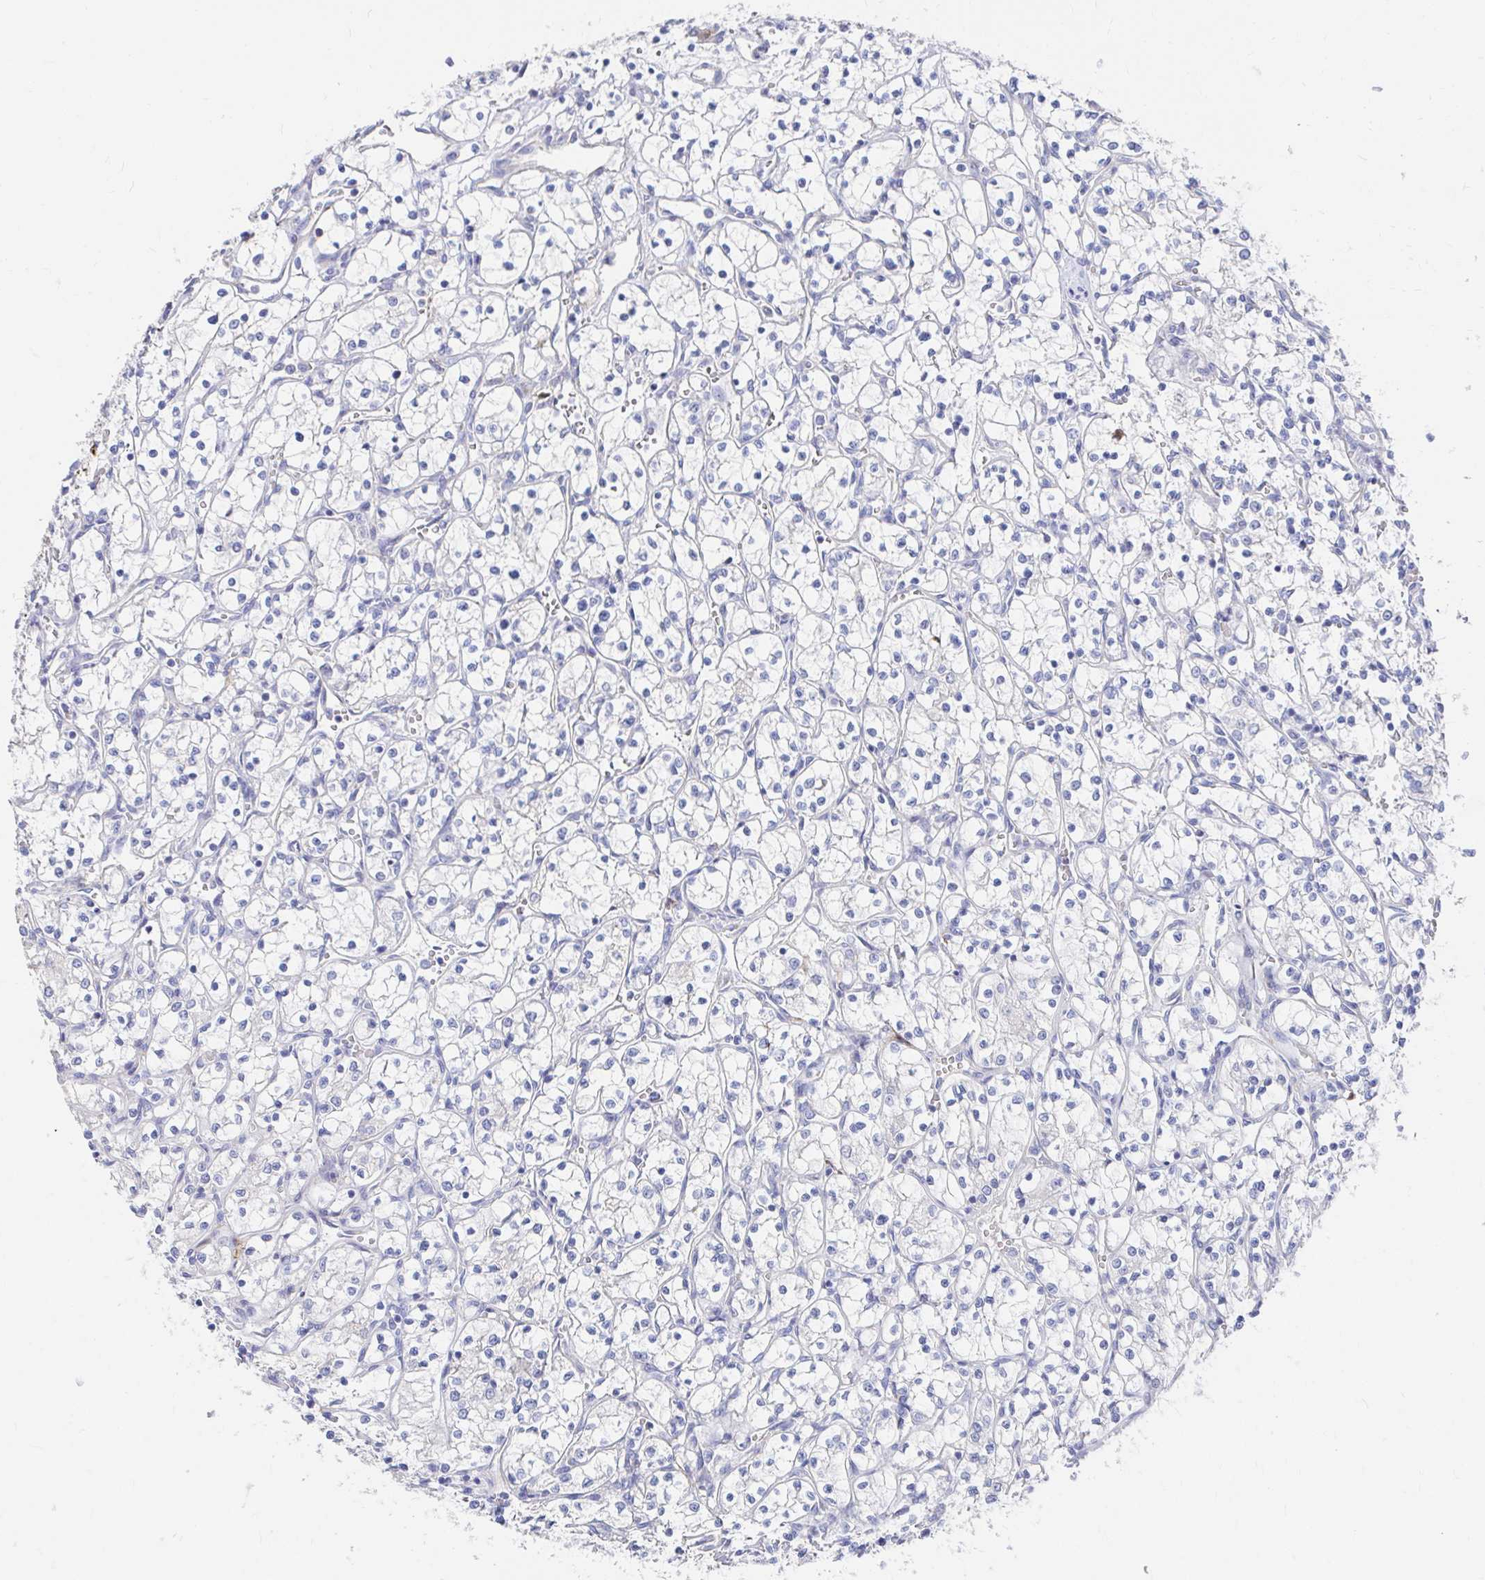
{"staining": {"intensity": "negative", "quantity": "none", "location": "none"}, "tissue": "renal cancer", "cell_type": "Tumor cells", "image_type": "cancer", "snomed": [{"axis": "morphology", "description": "Adenocarcinoma, NOS"}, {"axis": "topography", "description": "Kidney"}], "caption": "A micrograph of renal adenocarcinoma stained for a protein shows no brown staining in tumor cells.", "gene": "LAMC3", "patient": {"sex": "female", "age": 69}}